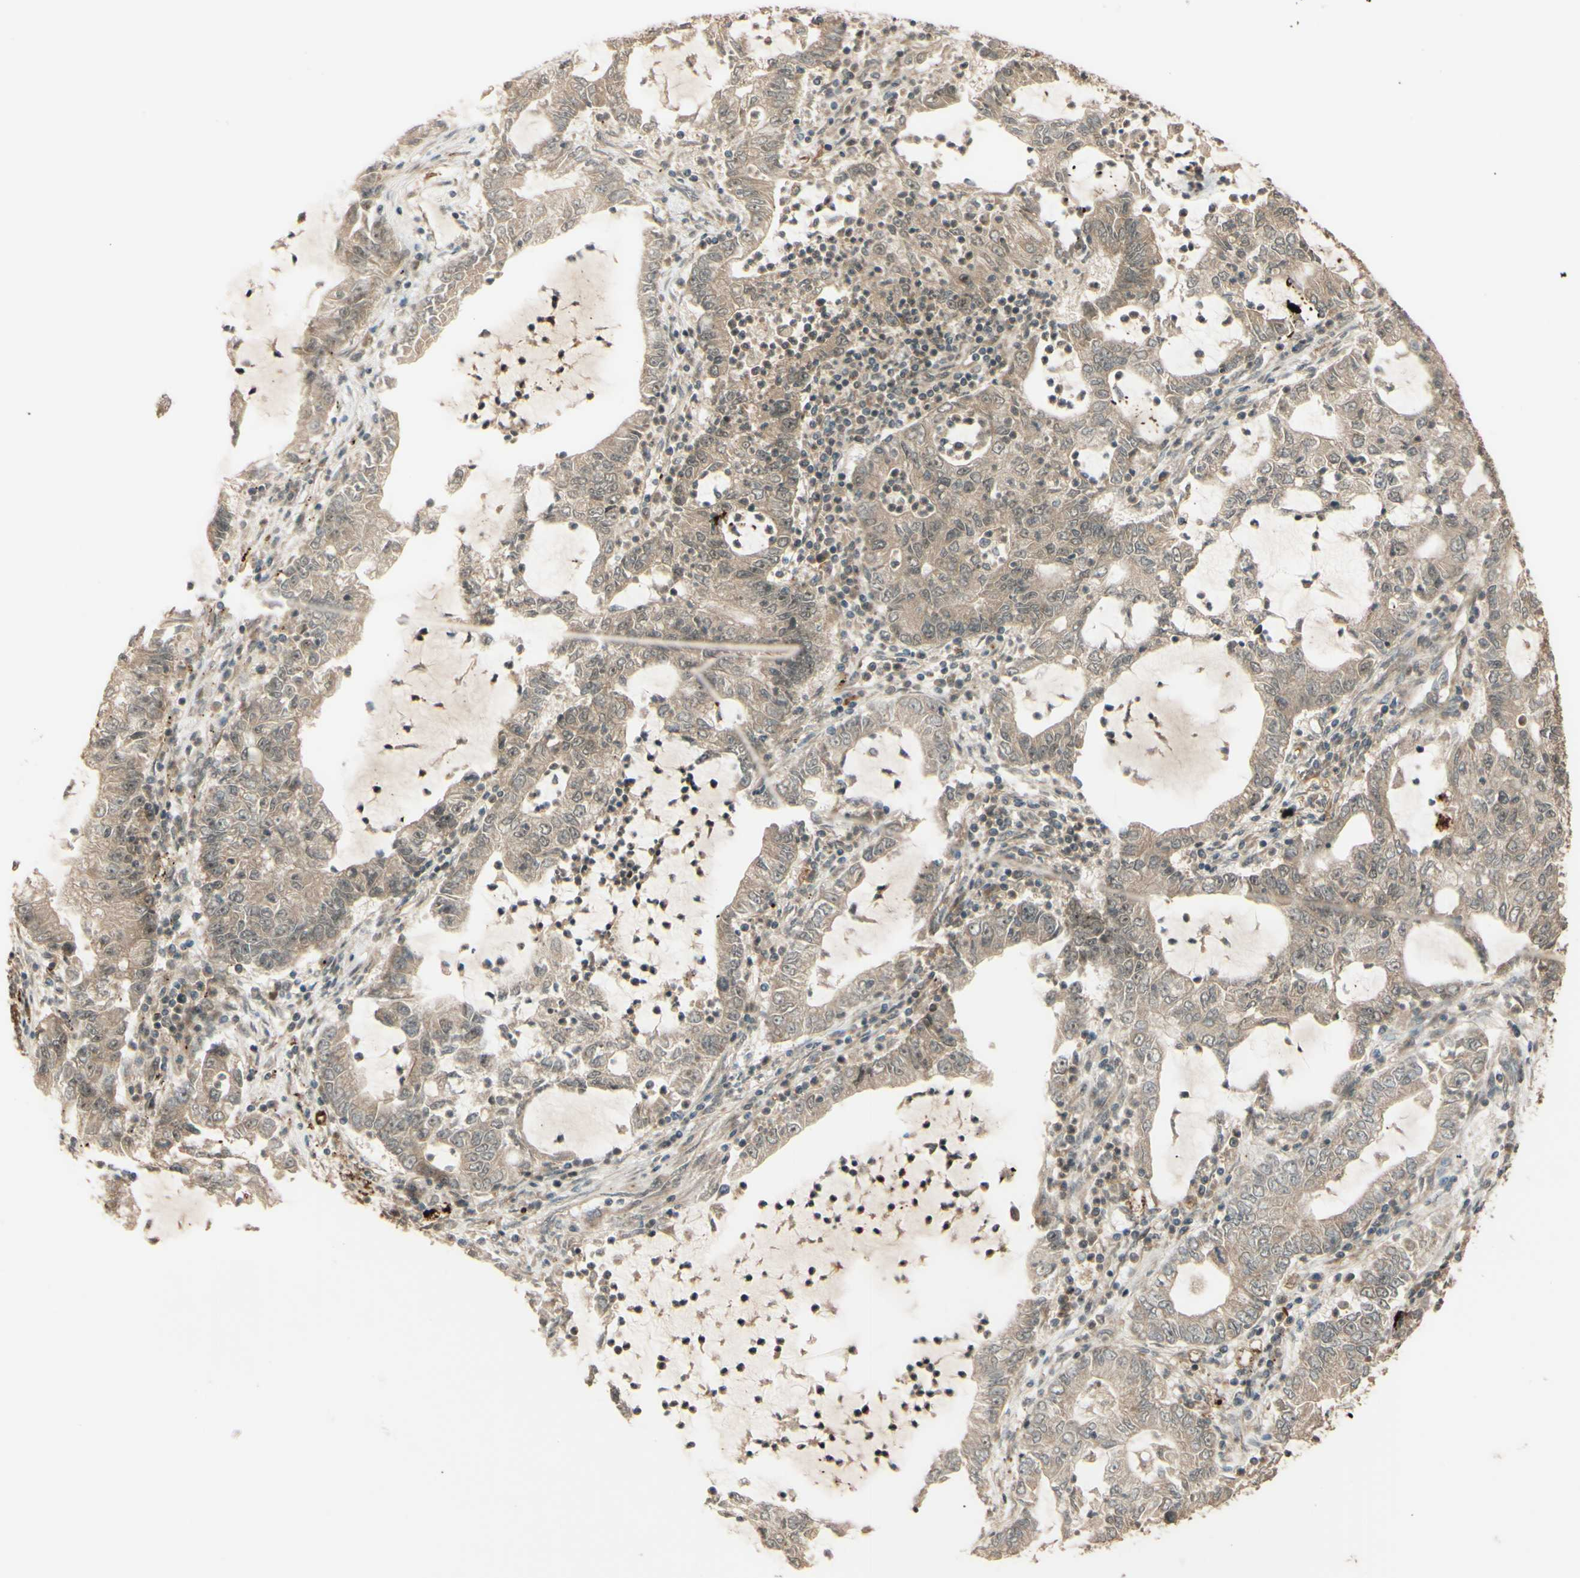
{"staining": {"intensity": "weak", "quantity": ">75%", "location": "cytoplasmic/membranous"}, "tissue": "lung cancer", "cell_type": "Tumor cells", "image_type": "cancer", "snomed": [{"axis": "morphology", "description": "Adenocarcinoma, NOS"}, {"axis": "topography", "description": "Lung"}], "caption": "Lung cancer stained for a protein demonstrates weak cytoplasmic/membranous positivity in tumor cells. The protein of interest is stained brown, and the nuclei are stained in blue (DAB (3,3'-diaminobenzidine) IHC with brightfield microscopy, high magnification).", "gene": "RNF19A", "patient": {"sex": "female", "age": 51}}